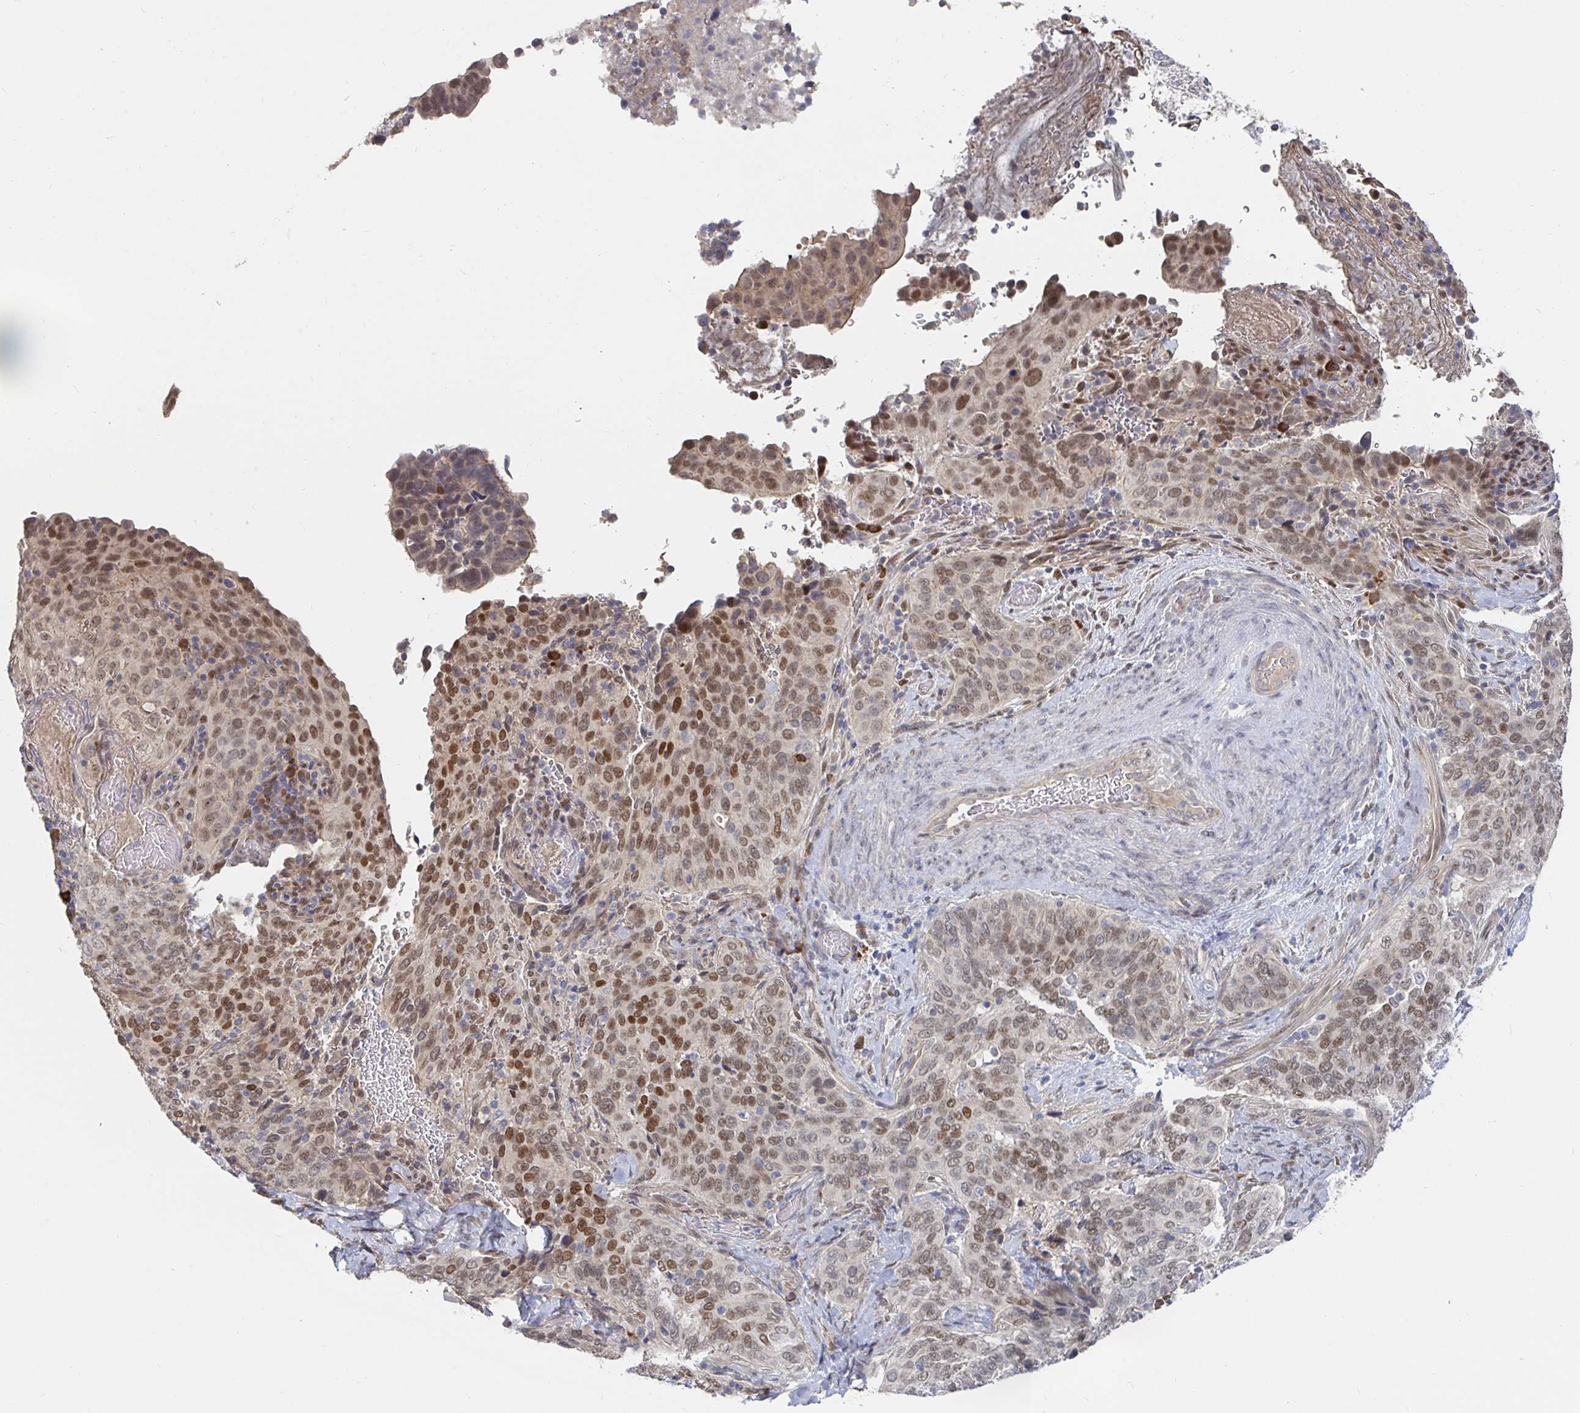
{"staining": {"intensity": "moderate", "quantity": ">75%", "location": "nuclear"}, "tissue": "cervical cancer", "cell_type": "Tumor cells", "image_type": "cancer", "snomed": [{"axis": "morphology", "description": "Squamous cell carcinoma, NOS"}, {"axis": "topography", "description": "Cervix"}], "caption": "Immunohistochemistry of human cervical cancer (squamous cell carcinoma) exhibits medium levels of moderate nuclear positivity in approximately >75% of tumor cells. (Brightfield microscopy of DAB IHC at high magnification).", "gene": "MEIS1", "patient": {"sex": "female", "age": 38}}